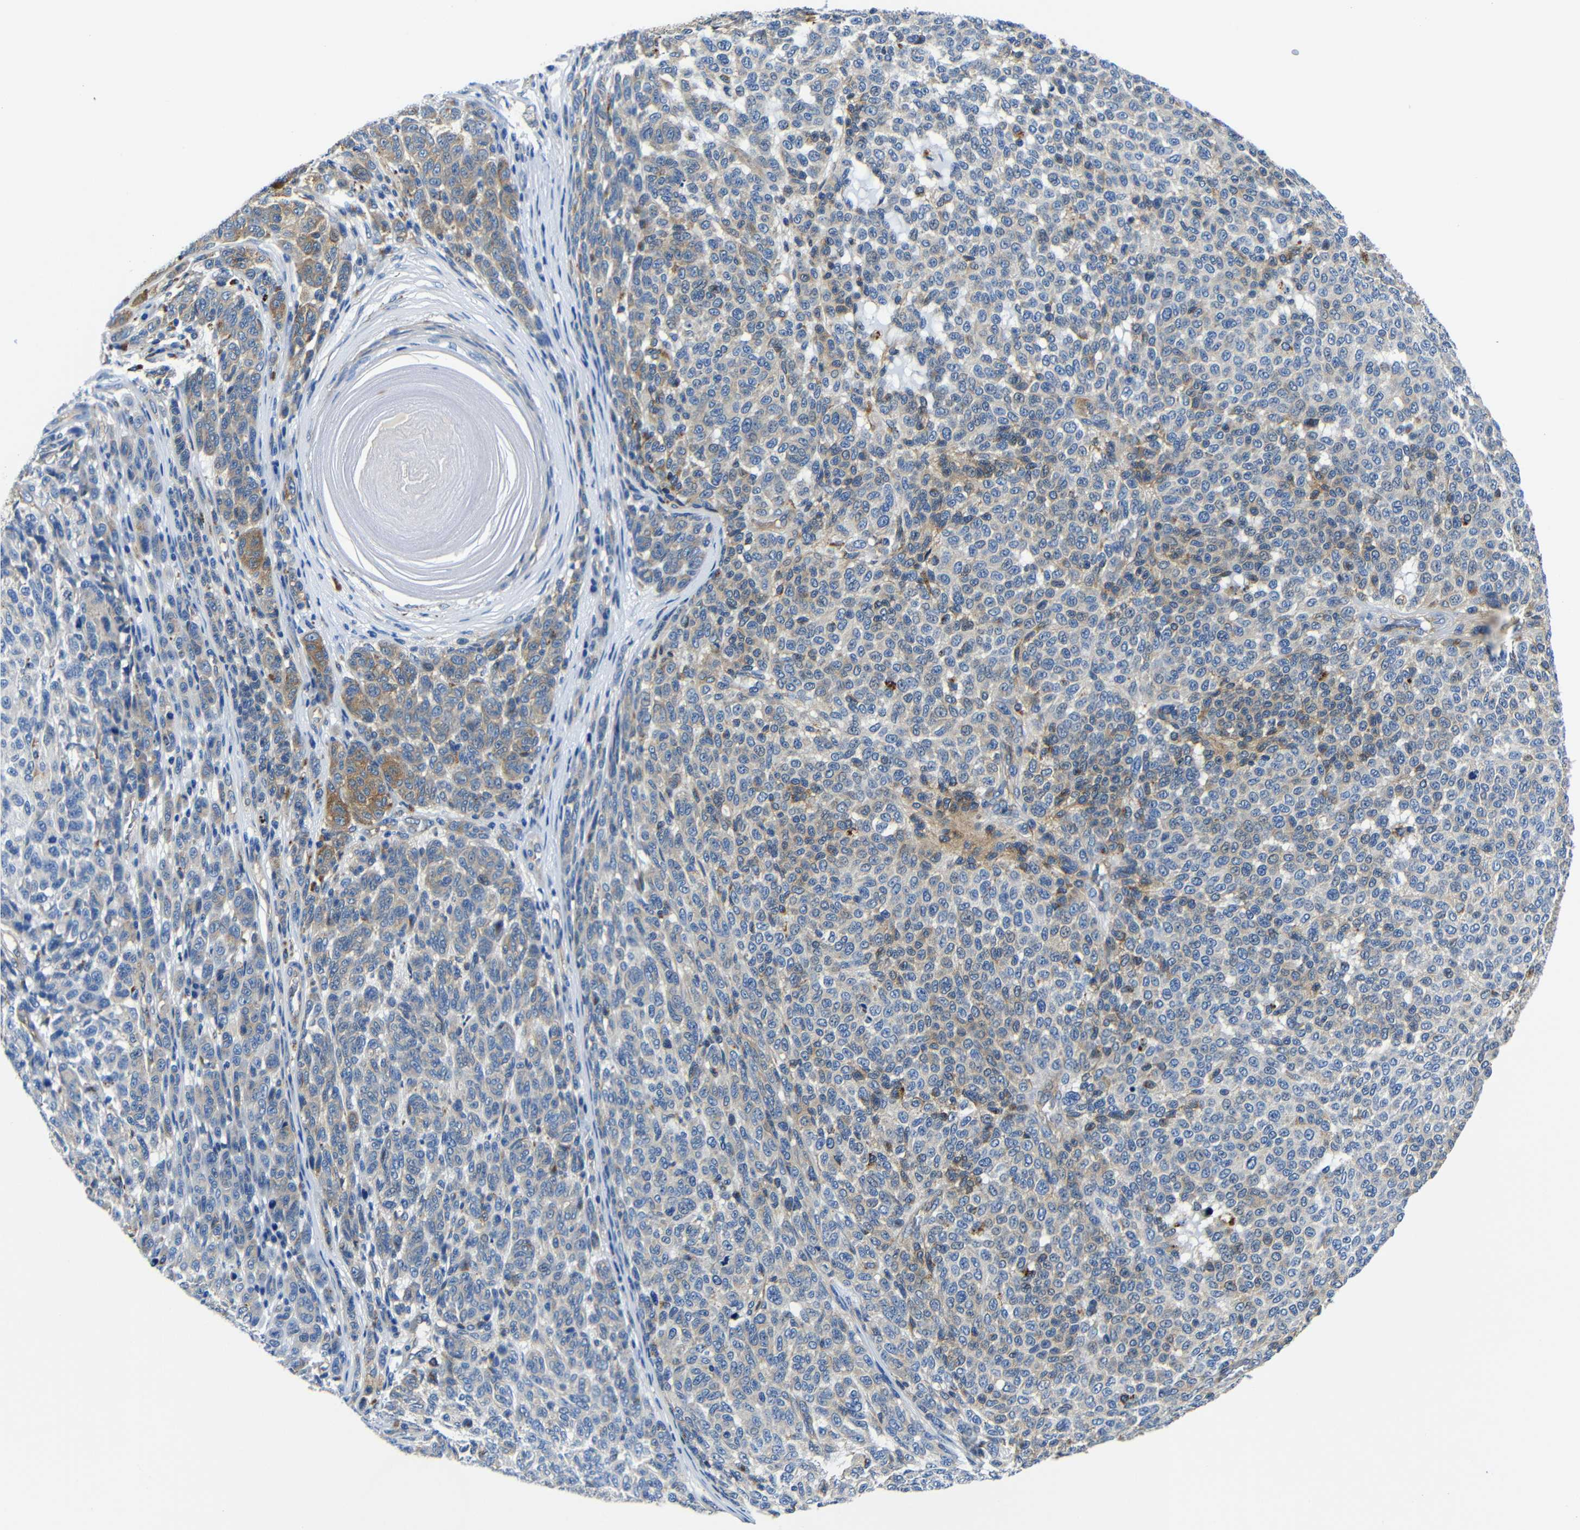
{"staining": {"intensity": "moderate", "quantity": "<25%", "location": "cytoplasmic/membranous"}, "tissue": "melanoma", "cell_type": "Tumor cells", "image_type": "cancer", "snomed": [{"axis": "morphology", "description": "Malignant melanoma, NOS"}, {"axis": "topography", "description": "Skin"}], "caption": "There is low levels of moderate cytoplasmic/membranous positivity in tumor cells of malignant melanoma, as demonstrated by immunohistochemical staining (brown color).", "gene": "GIMAP2", "patient": {"sex": "male", "age": 59}}